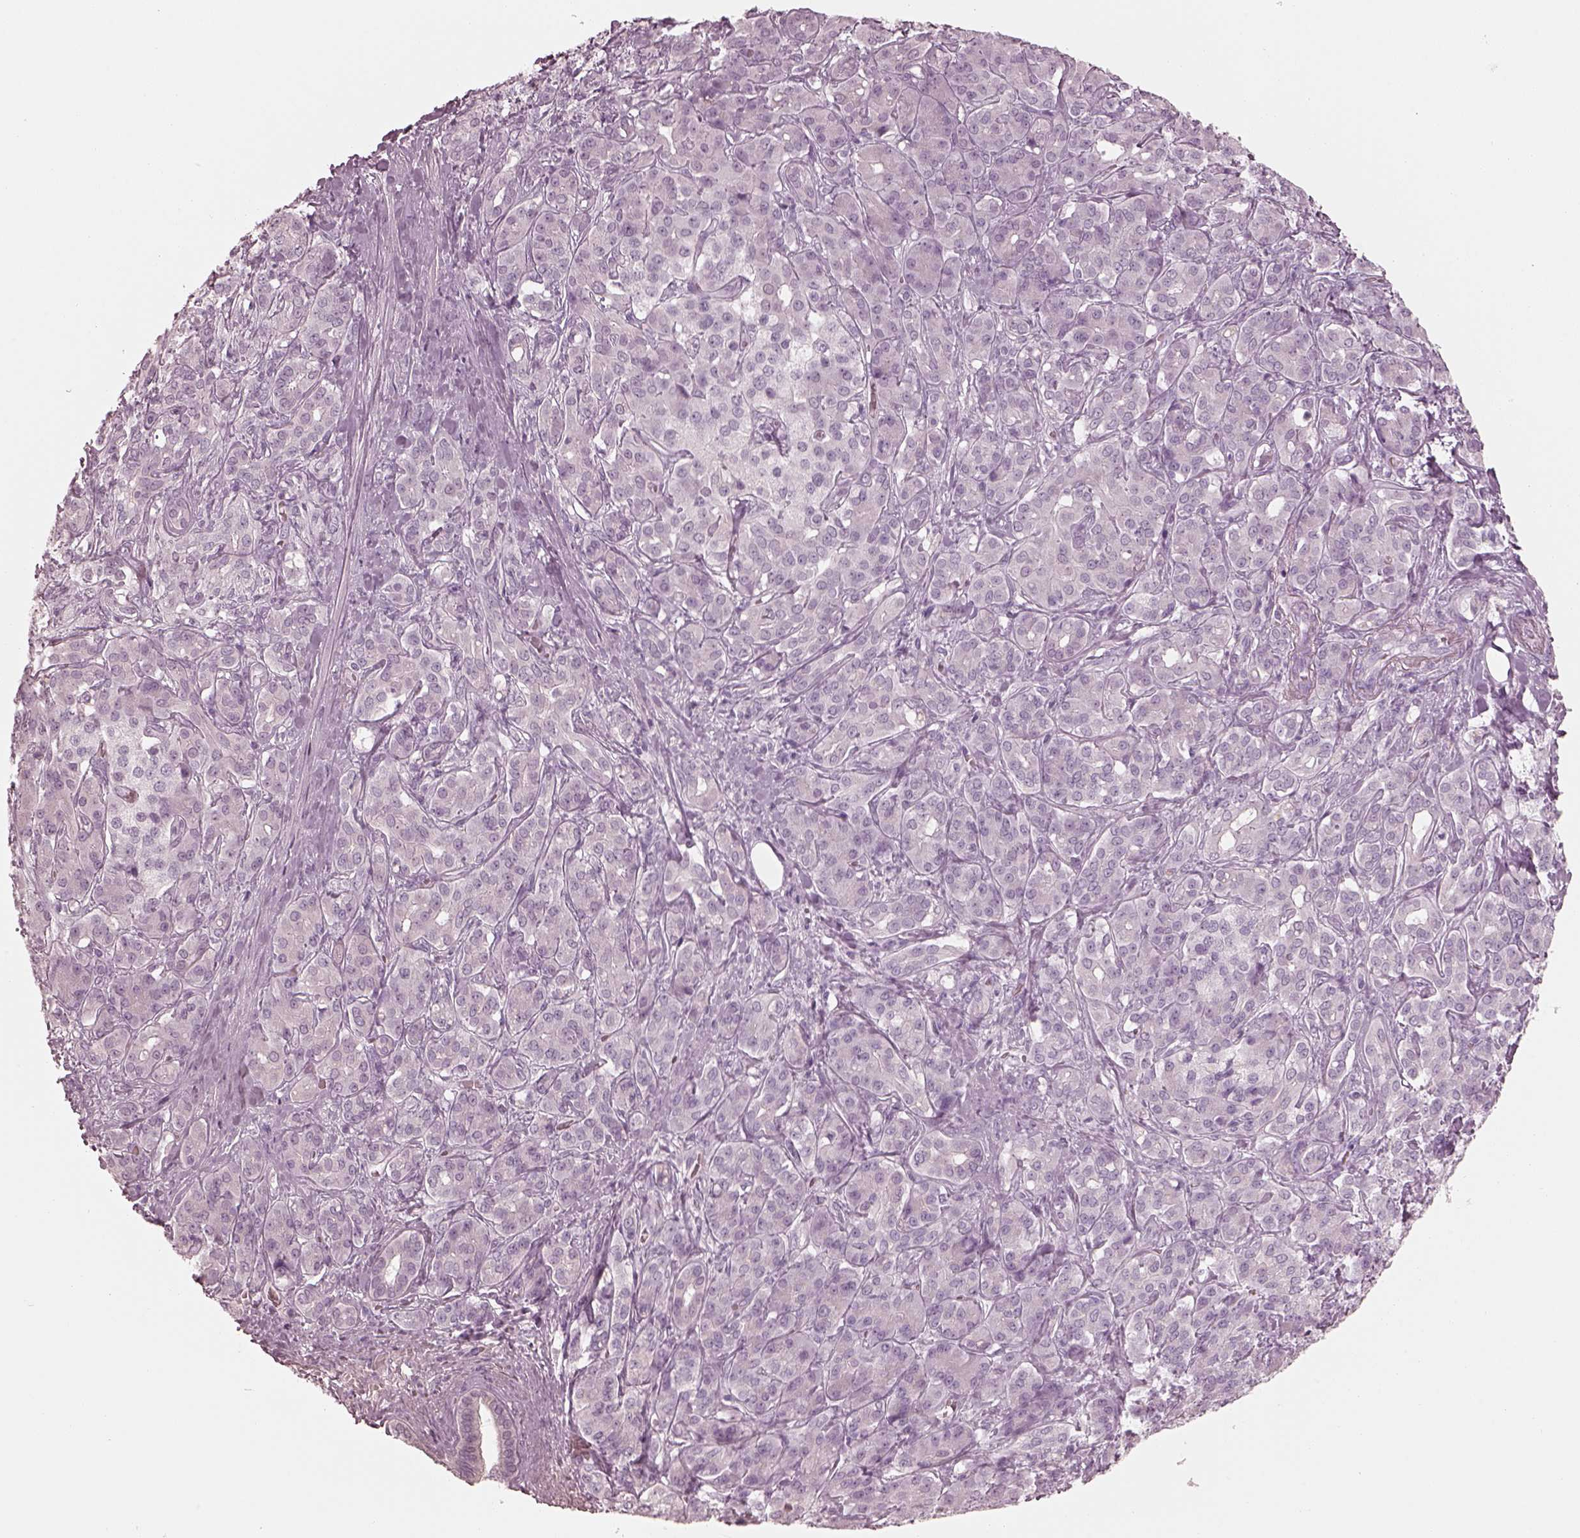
{"staining": {"intensity": "negative", "quantity": "none", "location": "none"}, "tissue": "pancreatic cancer", "cell_type": "Tumor cells", "image_type": "cancer", "snomed": [{"axis": "morphology", "description": "Normal tissue, NOS"}, {"axis": "morphology", "description": "Inflammation, NOS"}, {"axis": "morphology", "description": "Adenocarcinoma, NOS"}, {"axis": "topography", "description": "Pancreas"}], "caption": "Immunohistochemistry image of neoplastic tissue: human adenocarcinoma (pancreatic) stained with DAB (3,3'-diaminobenzidine) shows no significant protein staining in tumor cells. (DAB immunohistochemistry (IHC), high magnification).", "gene": "C2orf81", "patient": {"sex": "male", "age": 57}}